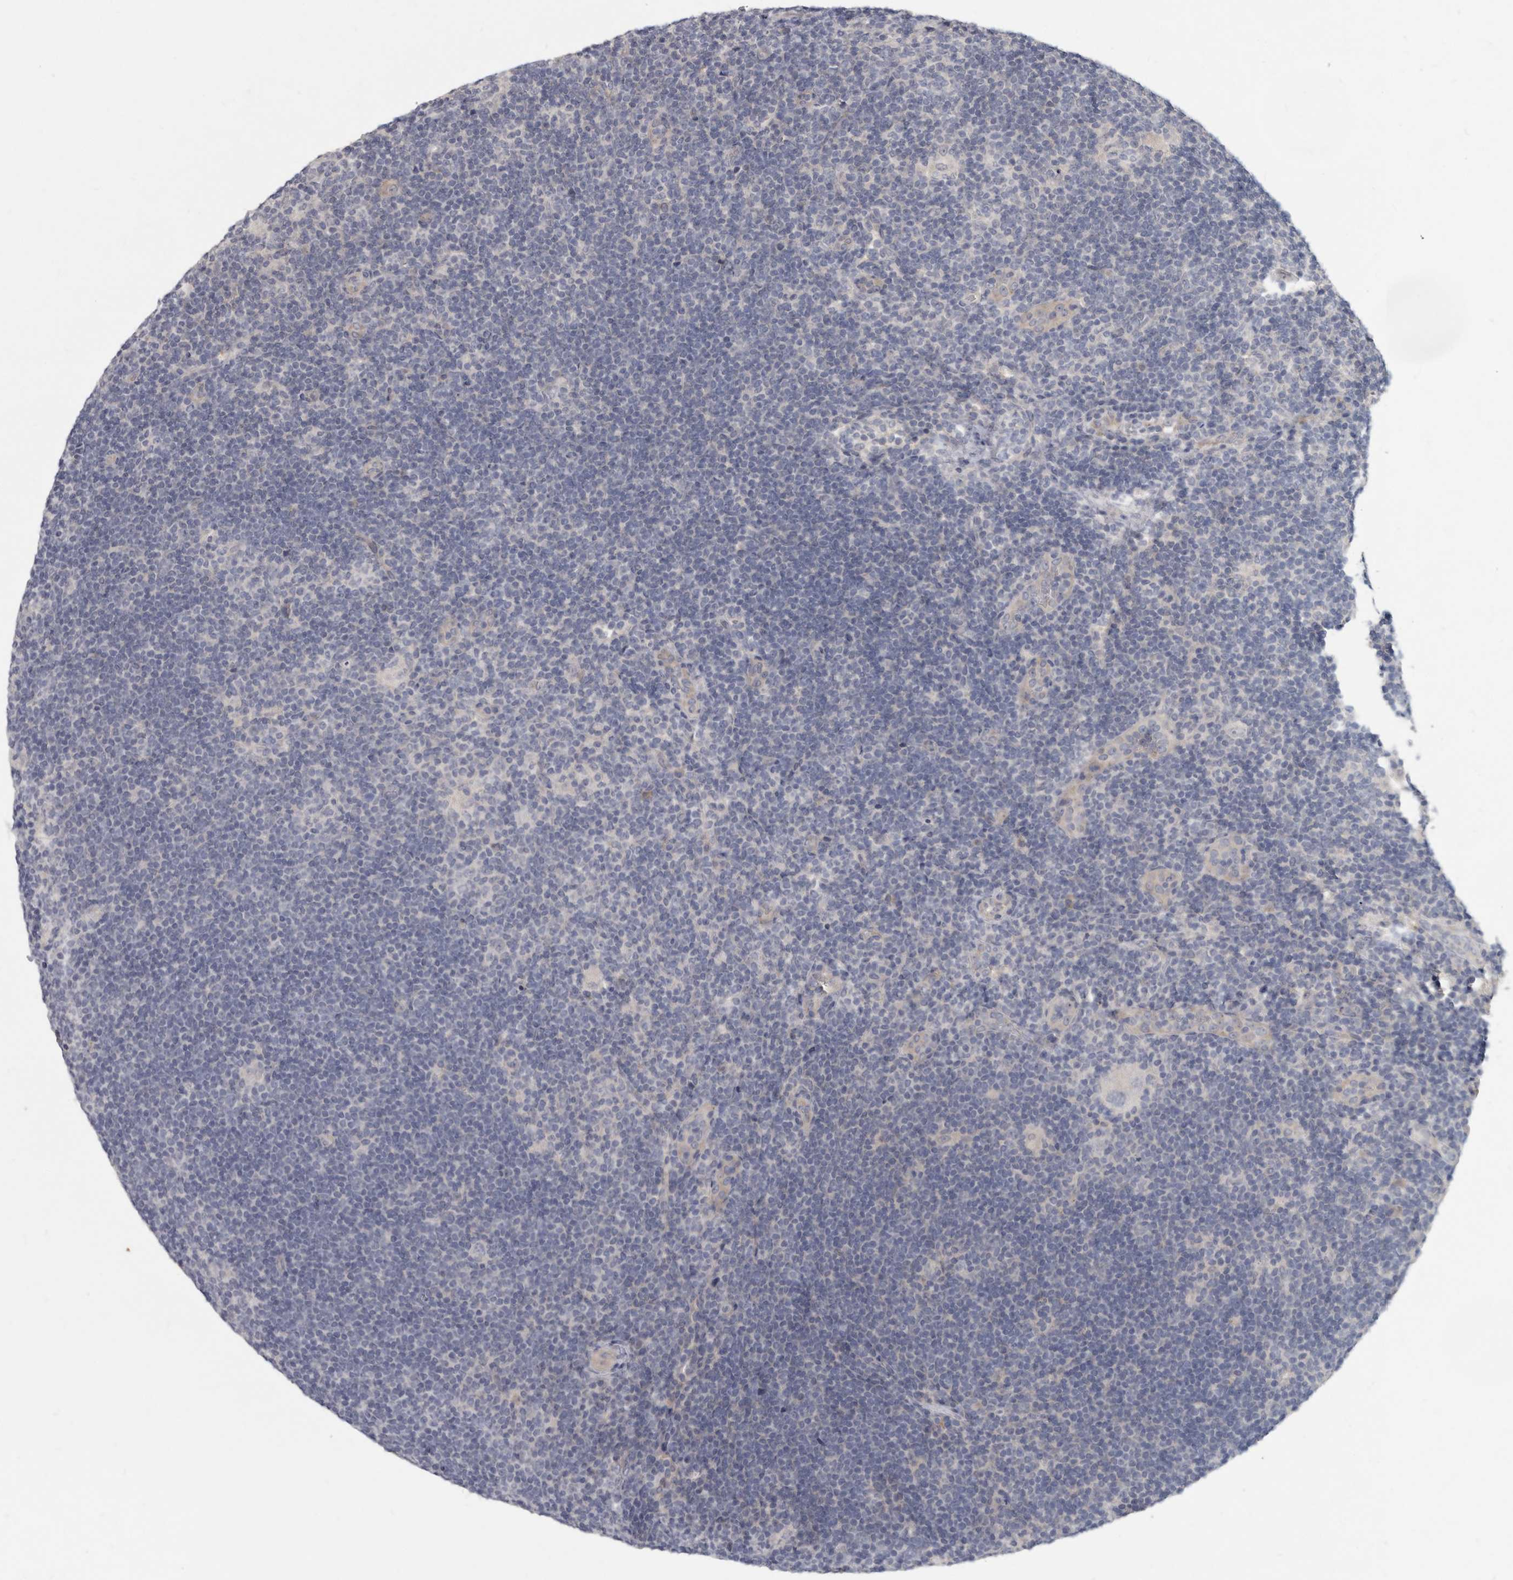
{"staining": {"intensity": "negative", "quantity": "none", "location": "none"}, "tissue": "lymphoma", "cell_type": "Tumor cells", "image_type": "cancer", "snomed": [{"axis": "morphology", "description": "Hodgkin's disease, NOS"}, {"axis": "topography", "description": "Lymph node"}], "caption": "Immunohistochemistry (IHC) image of neoplastic tissue: Hodgkin's disease stained with DAB shows no significant protein expression in tumor cells.", "gene": "SLC22A1", "patient": {"sex": "female", "age": 57}}